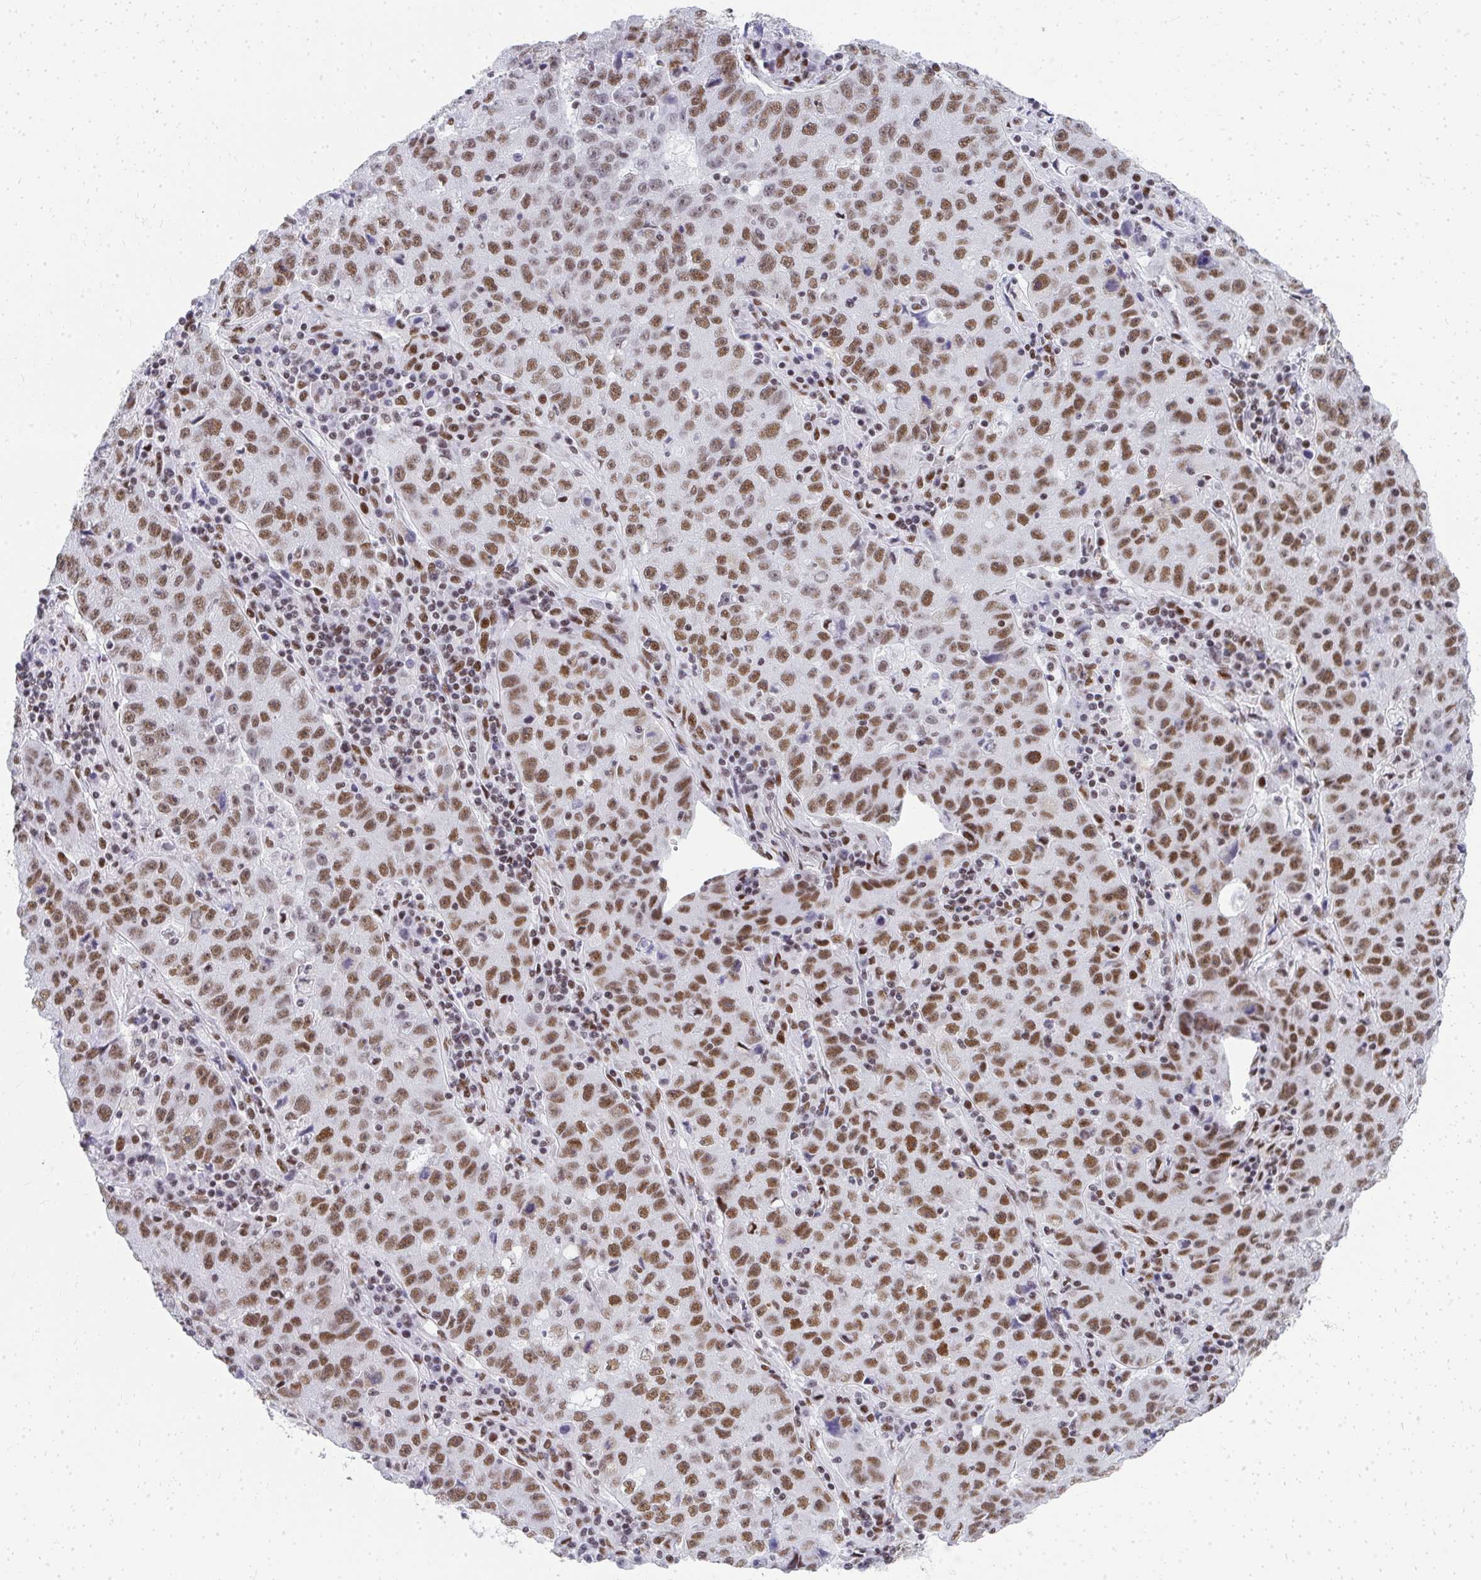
{"staining": {"intensity": "moderate", "quantity": ">75%", "location": "nuclear"}, "tissue": "lung cancer", "cell_type": "Tumor cells", "image_type": "cancer", "snomed": [{"axis": "morphology", "description": "Normal morphology"}, {"axis": "morphology", "description": "Adenocarcinoma, NOS"}, {"axis": "topography", "description": "Lymph node"}, {"axis": "topography", "description": "Lung"}], "caption": "Protein staining of lung cancer tissue exhibits moderate nuclear expression in about >75% of tumor cells. (Stains: DAB (3,3'-diaminobenzidine) in brown, nuclei in blue, Microscopy: brightfield microscopy at high magnification).", "gene": "CREBBP", "patient": {"sex": "female", "age": 57}}